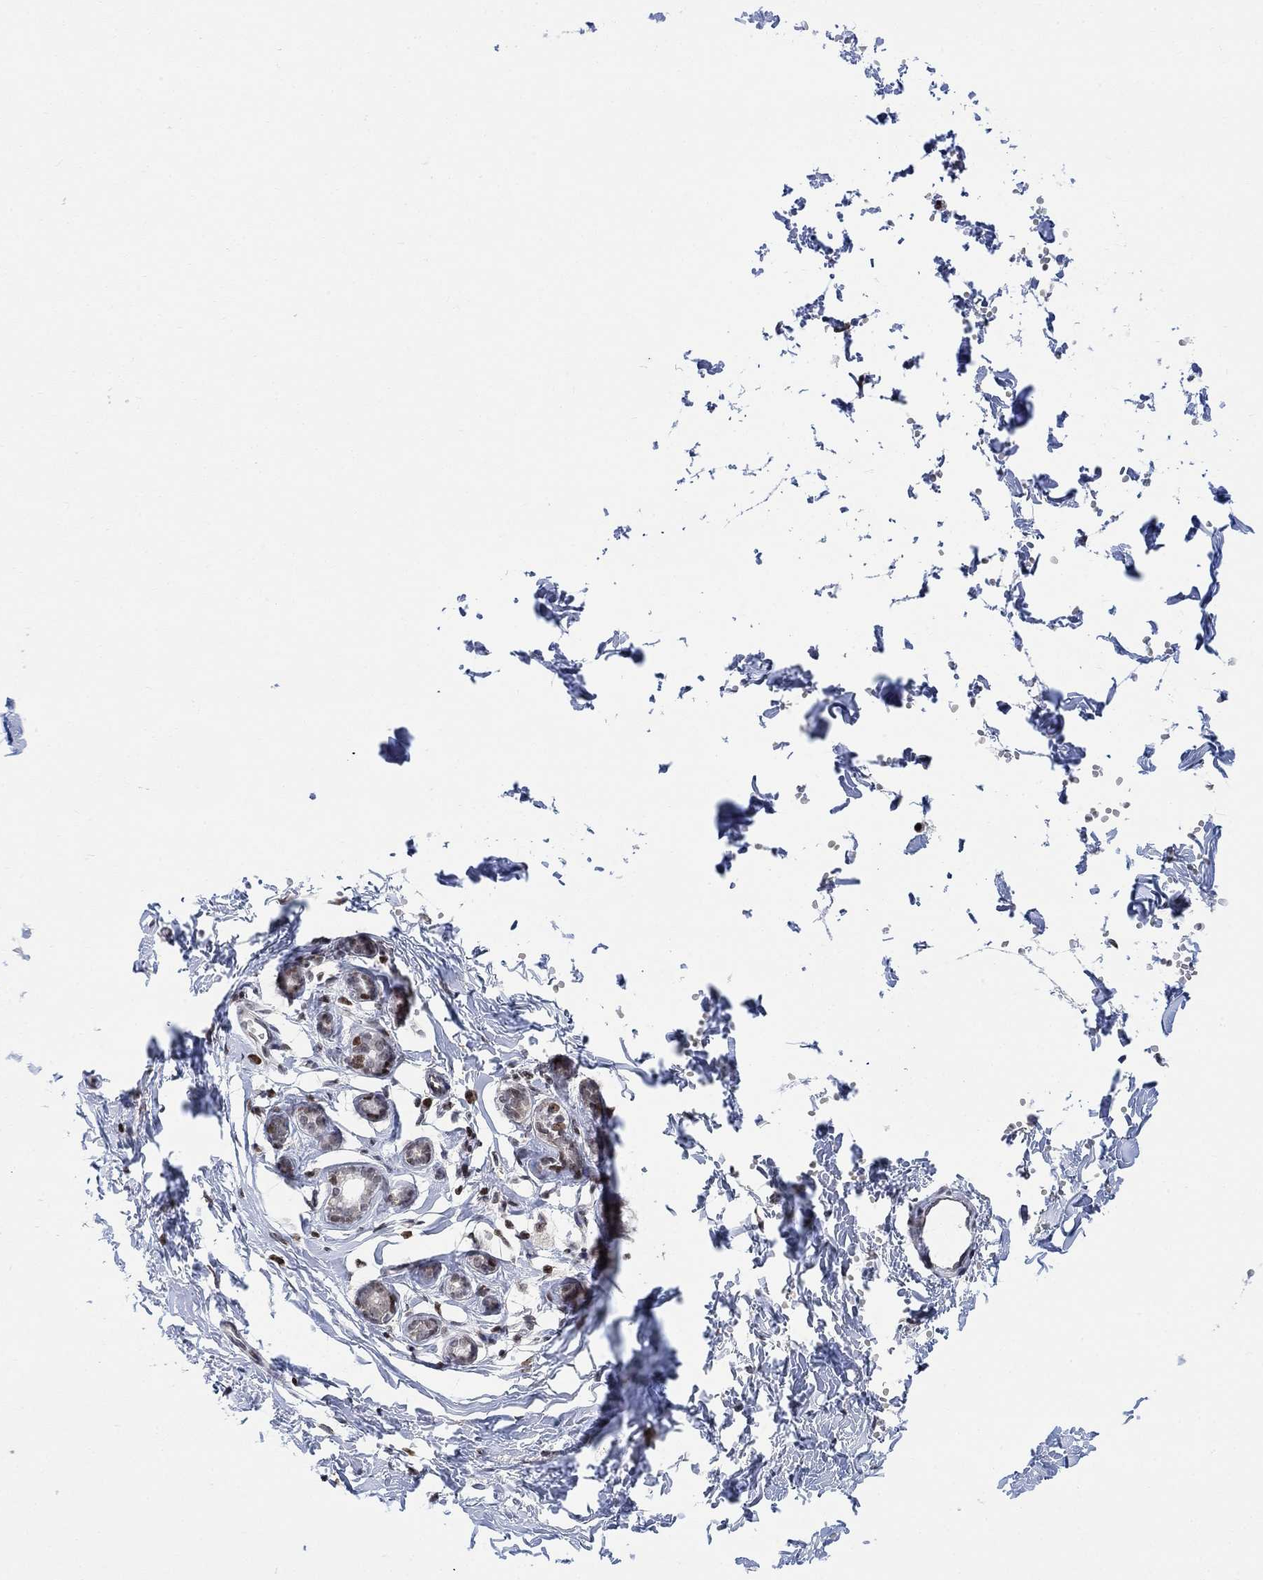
{"staining": {"intensity": "negative", "quantity": "none", "location": "none"}, "tissue": "breast", "cell_type": "Adipocytes", "image_type": "normal", "snomed": [{"axis": "morphology", "description": "Normal tissue, NOS"}, {"axis": "topography", "description": "Breast"}], "caption": "The IHC histopathology image has no significant positivity in adipocytes of breast. (DAB IHC visualized using brightfield microscopy, high magnification).", "gene": "ABHD14A", "patient": {"sex": "female", "age": 37}}